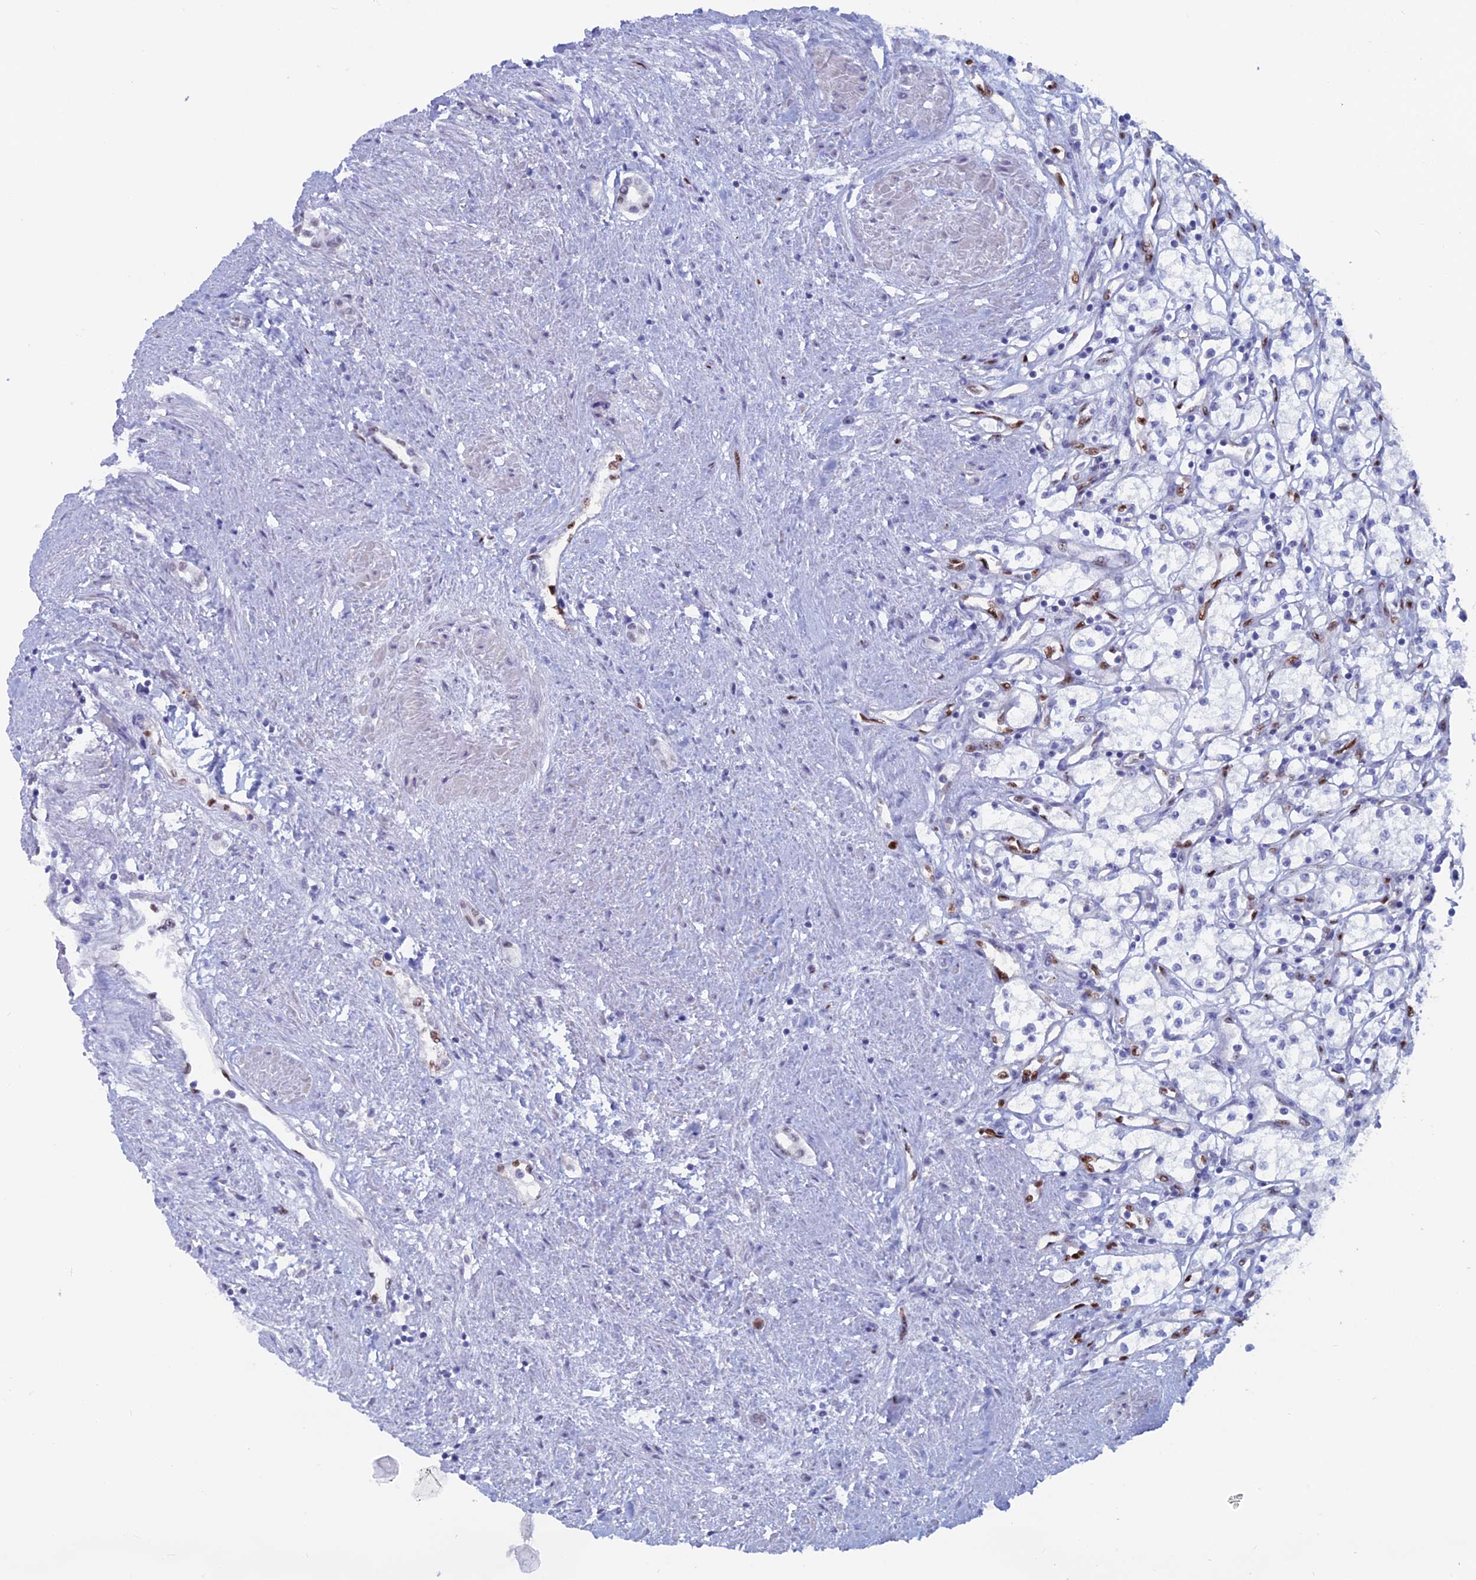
{"staining": {"intensity": "negative", "quantity": "none", "location": "none"}, "tissue": "renal cancer", "cell_type": "Tumor cells", "image_type": "cancer", "snomed": [{"axis": "morphology", "description": "Adenocarcinoma, NOS"}, {"axis": "topography", "description": "Kidney"}], "caption": "Tumor cells show no significant protein expression in adenocarcinoma (renal).", "gene": "NOL4L", "patient": {"sex": "male", "age": 59}}